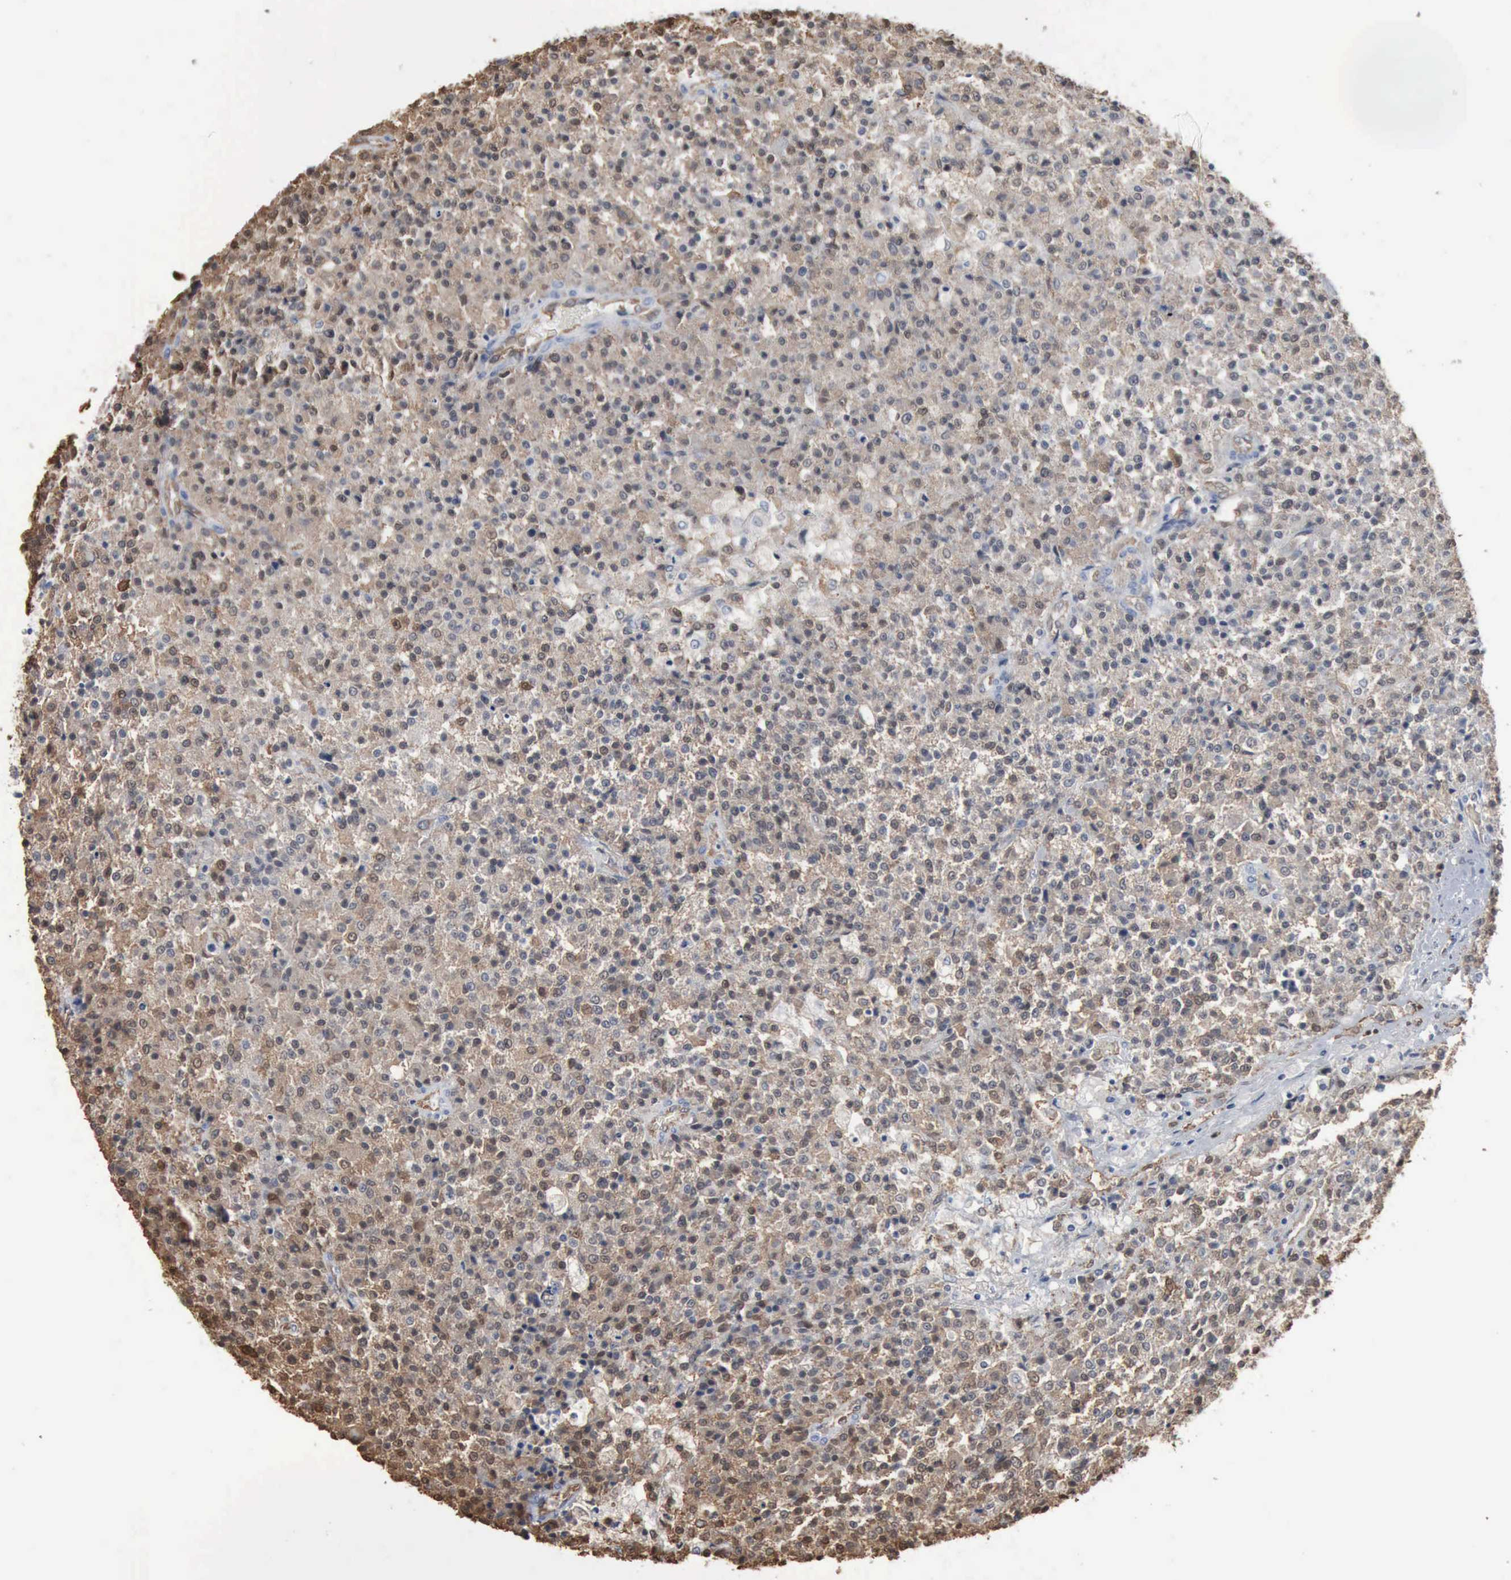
{"staining": {"intensity": "moderate", "quantity": ">75%", "location": "cytoplasmic/membranous"}, "tissue": "testis cancer", "cell_type": "Tumor cells", "image_type": "cancer", "snomed": [{"axis": "morphology", "description": "Seminoma, NOS"}, {"axis": "topography", "description": "Testis"}], "caption": "Moderate cytoplasmic/membranous staining is appreciated in about >75% of tumor cells in testis seminoma. (DAB (3,3'-diaminobenzidine) = brown stain, brightfield microscopy at high magnification).", "gene": "FSCN1", "patient": {"sex": "male", "age": 59}}